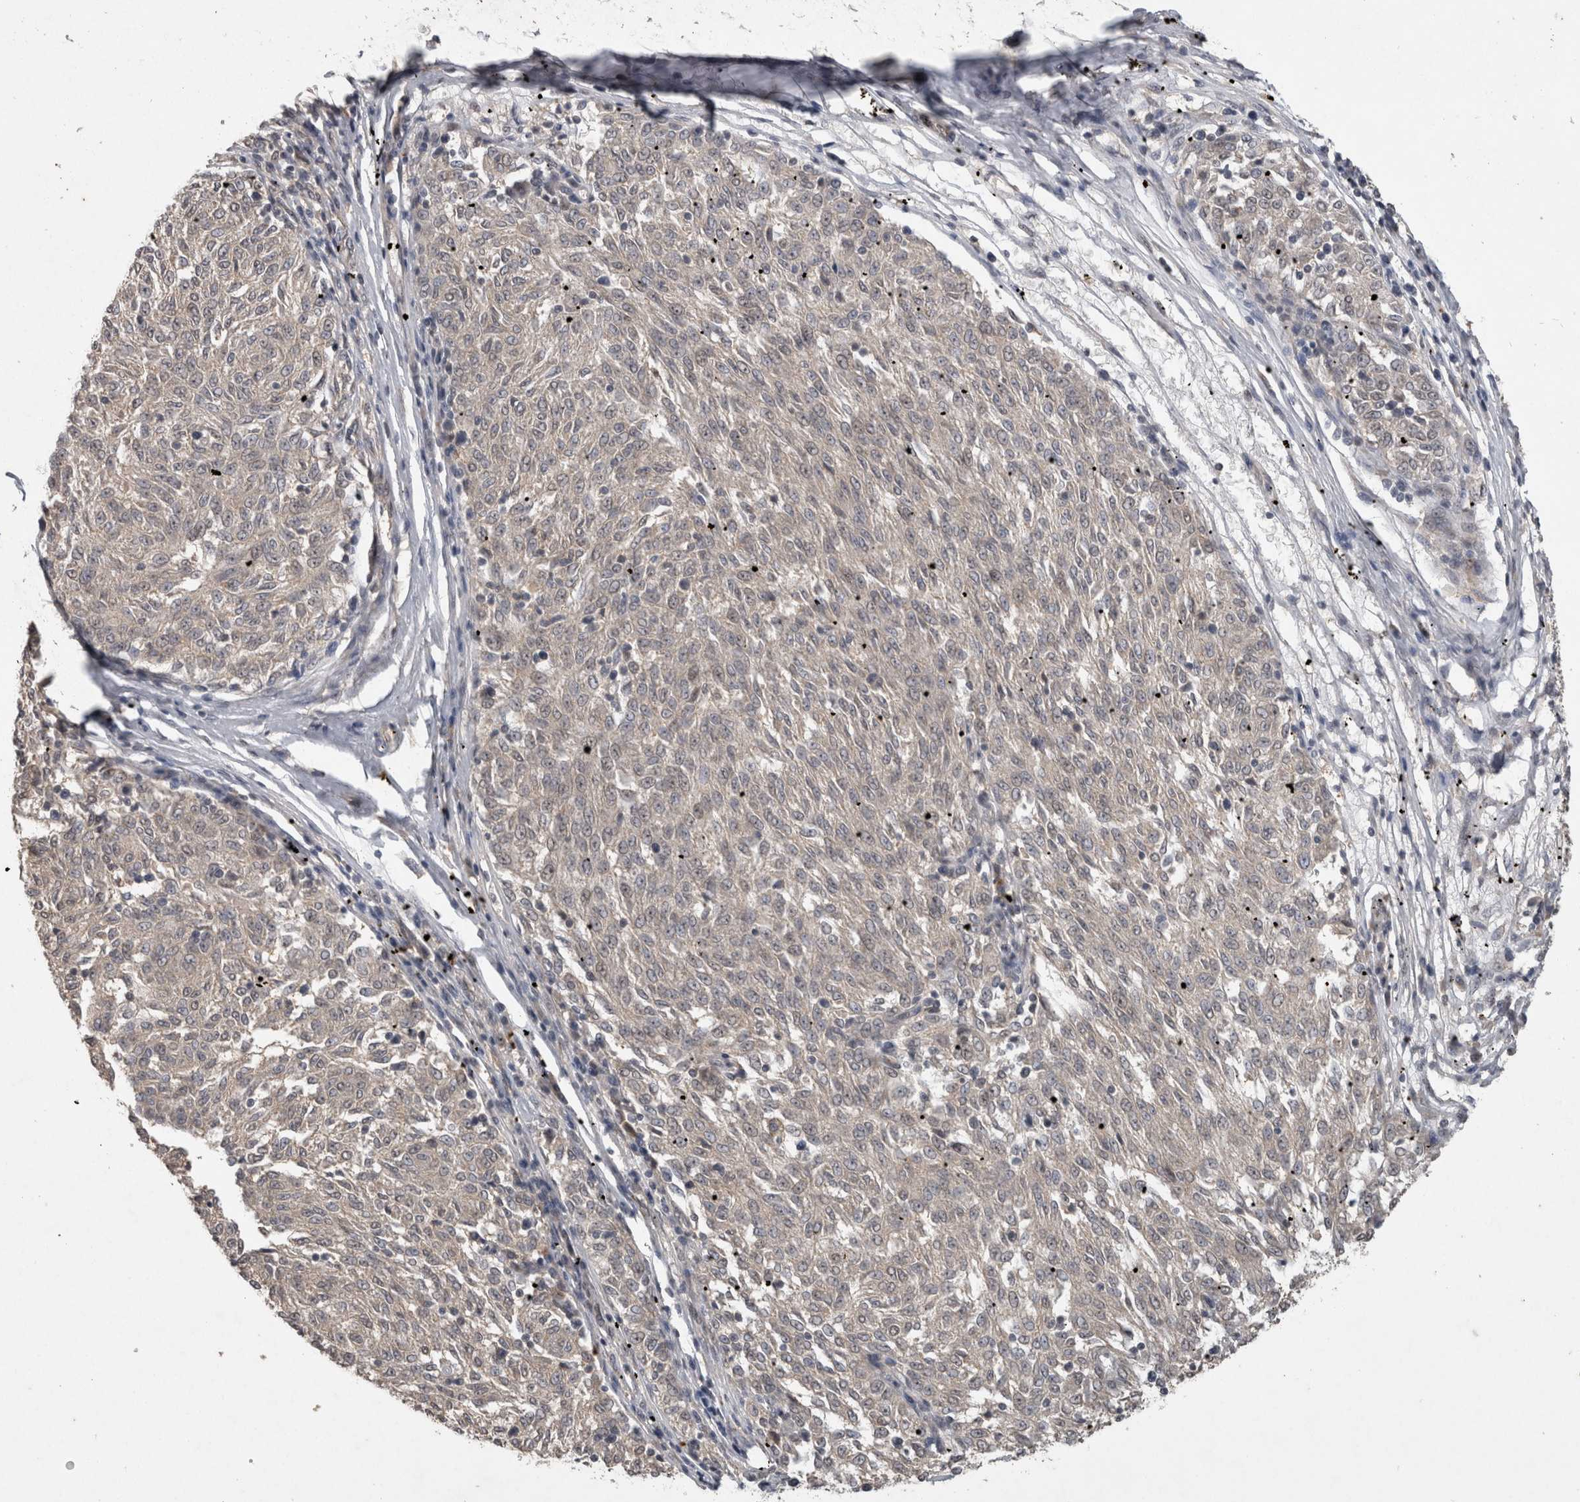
{"staining": {"intensity": "weak", "quantity": "25%-75%", "location": "cytoplasmic/membranous"}, "tissue": "melanoma", "cell_type": "Tumor cells", "image_type": "cancer", "snomed": [{"axis": "morphology", "description": "Malignant melanoma, NOS"}, {"axis": "topography", "description": "Skin"}], "caption": "Protein expression analysis of human malignant melanoma reveals weak cytoplasmic/membranous positivity in about 25%-75% of tumor cells.", "gene": "RHPN1", "patient": {"sex": "female", "age": 72}}